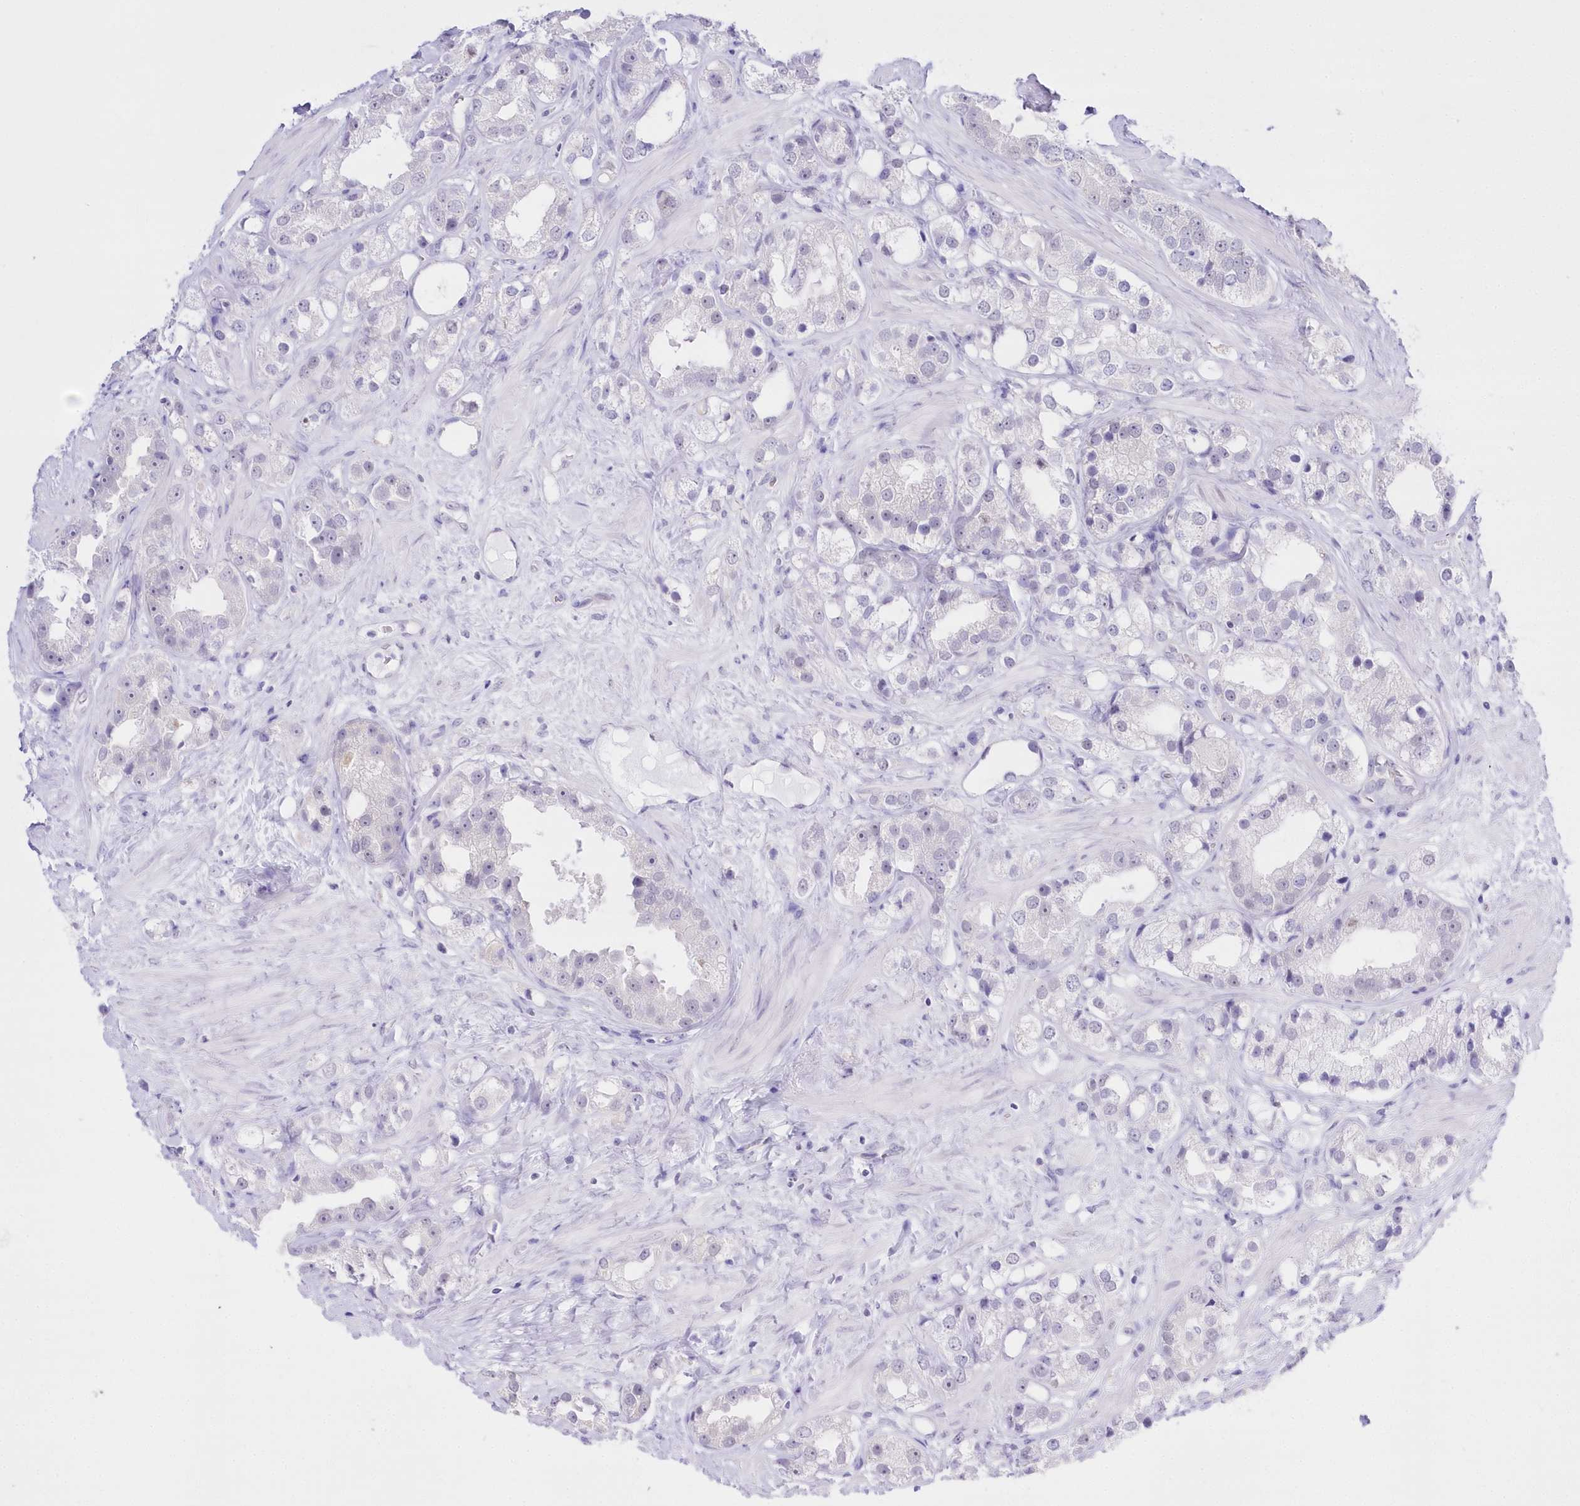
{"staining": {"intensity": "negative", "quantity": "none", "location": "none"}, "tissue": "prostate cancer", "cell_type": "Tumor cells", "image_type": "cancer", "snomed": [{"axis": "morphology", "description": "Adenocarcinoma, NOS"}, {"axis": "topography", "description": "Prostate"}], "caption": "High magnification brightfield microscopy of prostate cancer (adenocarcinoma) stained with DAB (3,3'-diaminobenzidine) (brown) and counterstained with hematoxylin (blue): tumor cells show no significant positivity.", "gene": "UBA6", "patient": {"sex": "male", "age": 79}}